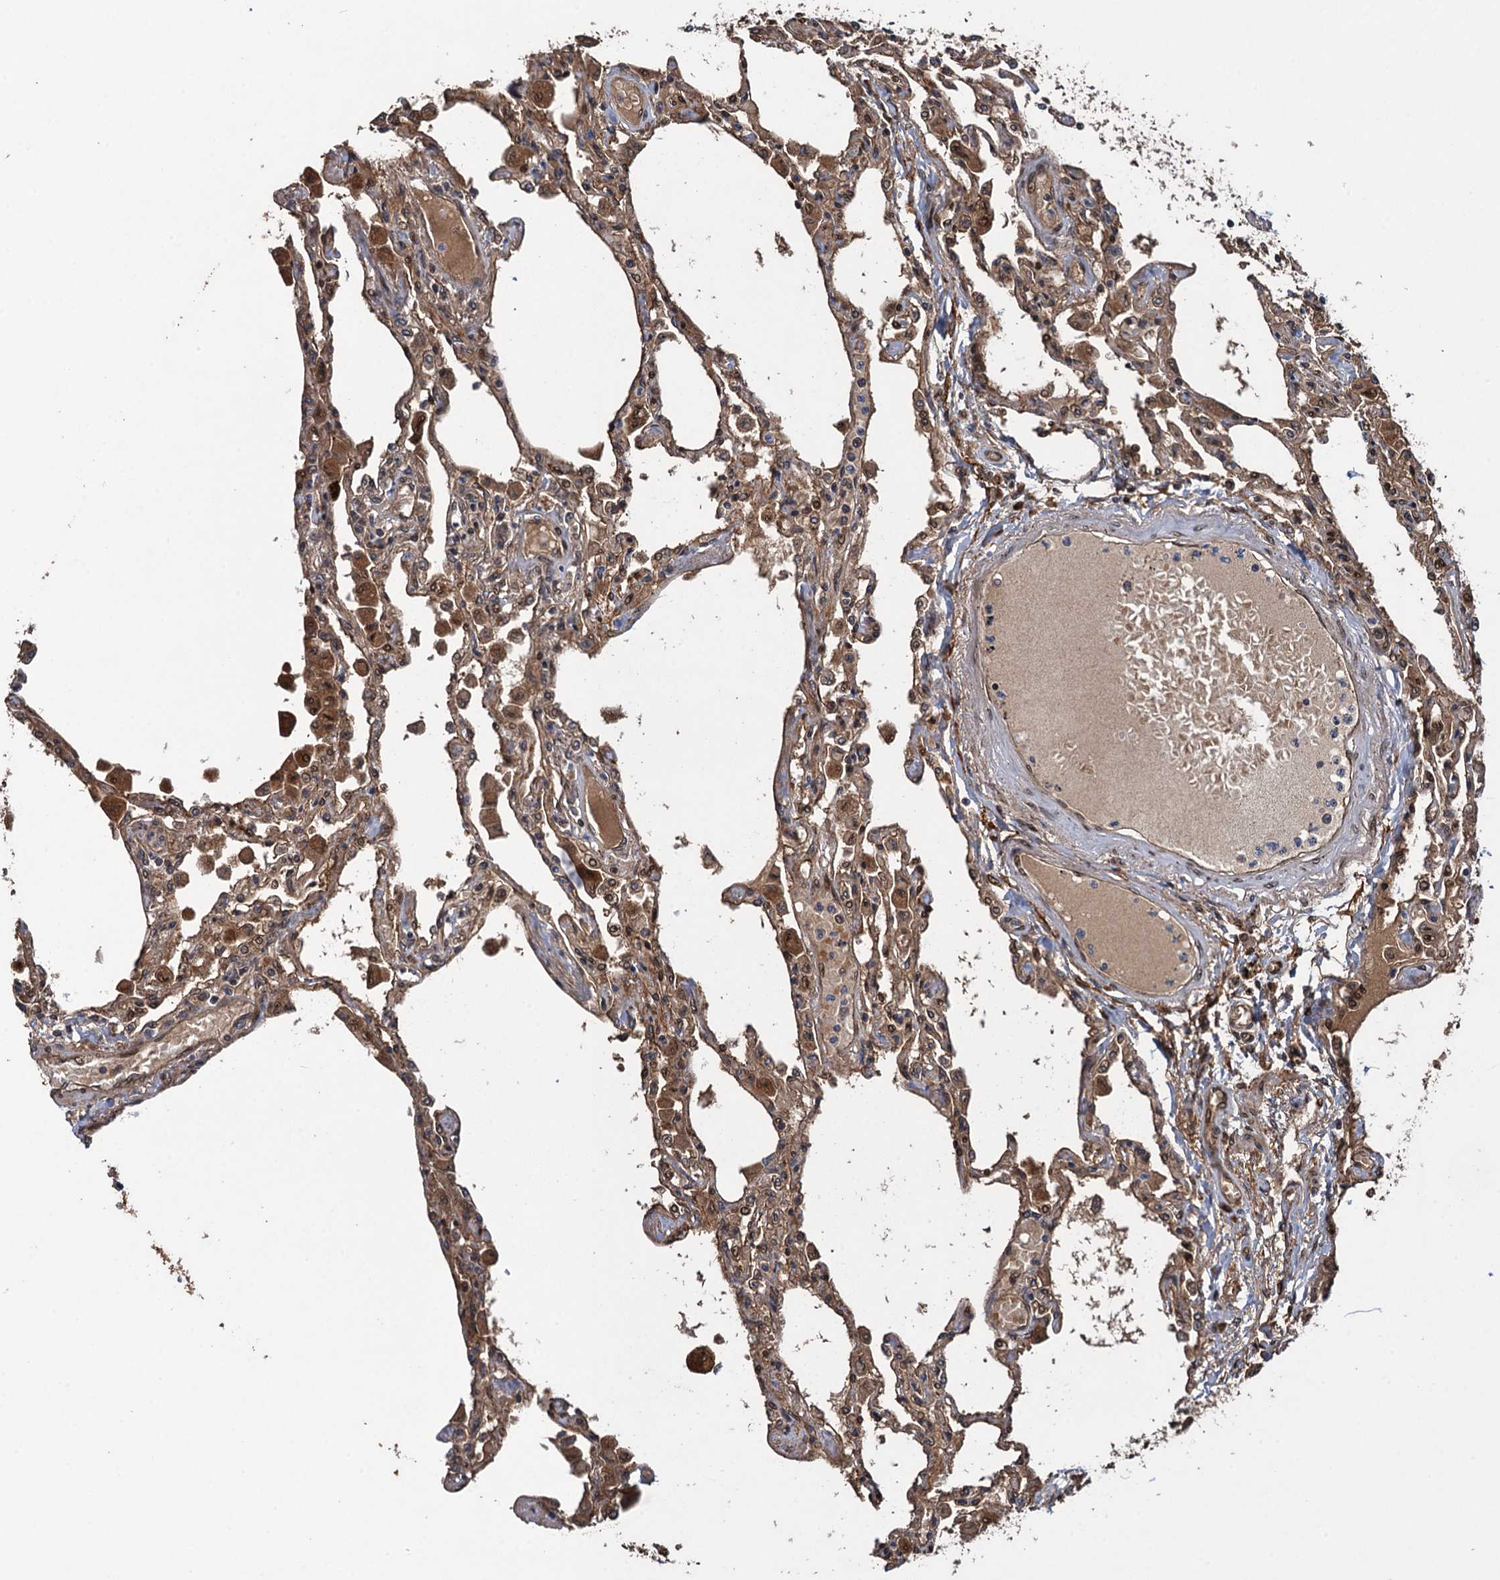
{"staining": {"intensity": "moderate", "quantity": ">75%", "location": "cytoplasmic/membranous"}, "tissue": "lung", "cell_type": "Alveolar cells", "image_type": "normal", "snomed": [{"axis": "morphology", "description": "Normal tissue, NOS"}, {"axis": "topography", "description": "Bronchus"}, {"axis": "topography", "description": "Lung"}], "caption": "Human lung stained with a brown dye exhibits moderate cytoplasmic/membranous positive staining in about >75% of alveolar cells.", "gene": "RHOBTB1", "patient": {"sex": "female", "age": 49}}